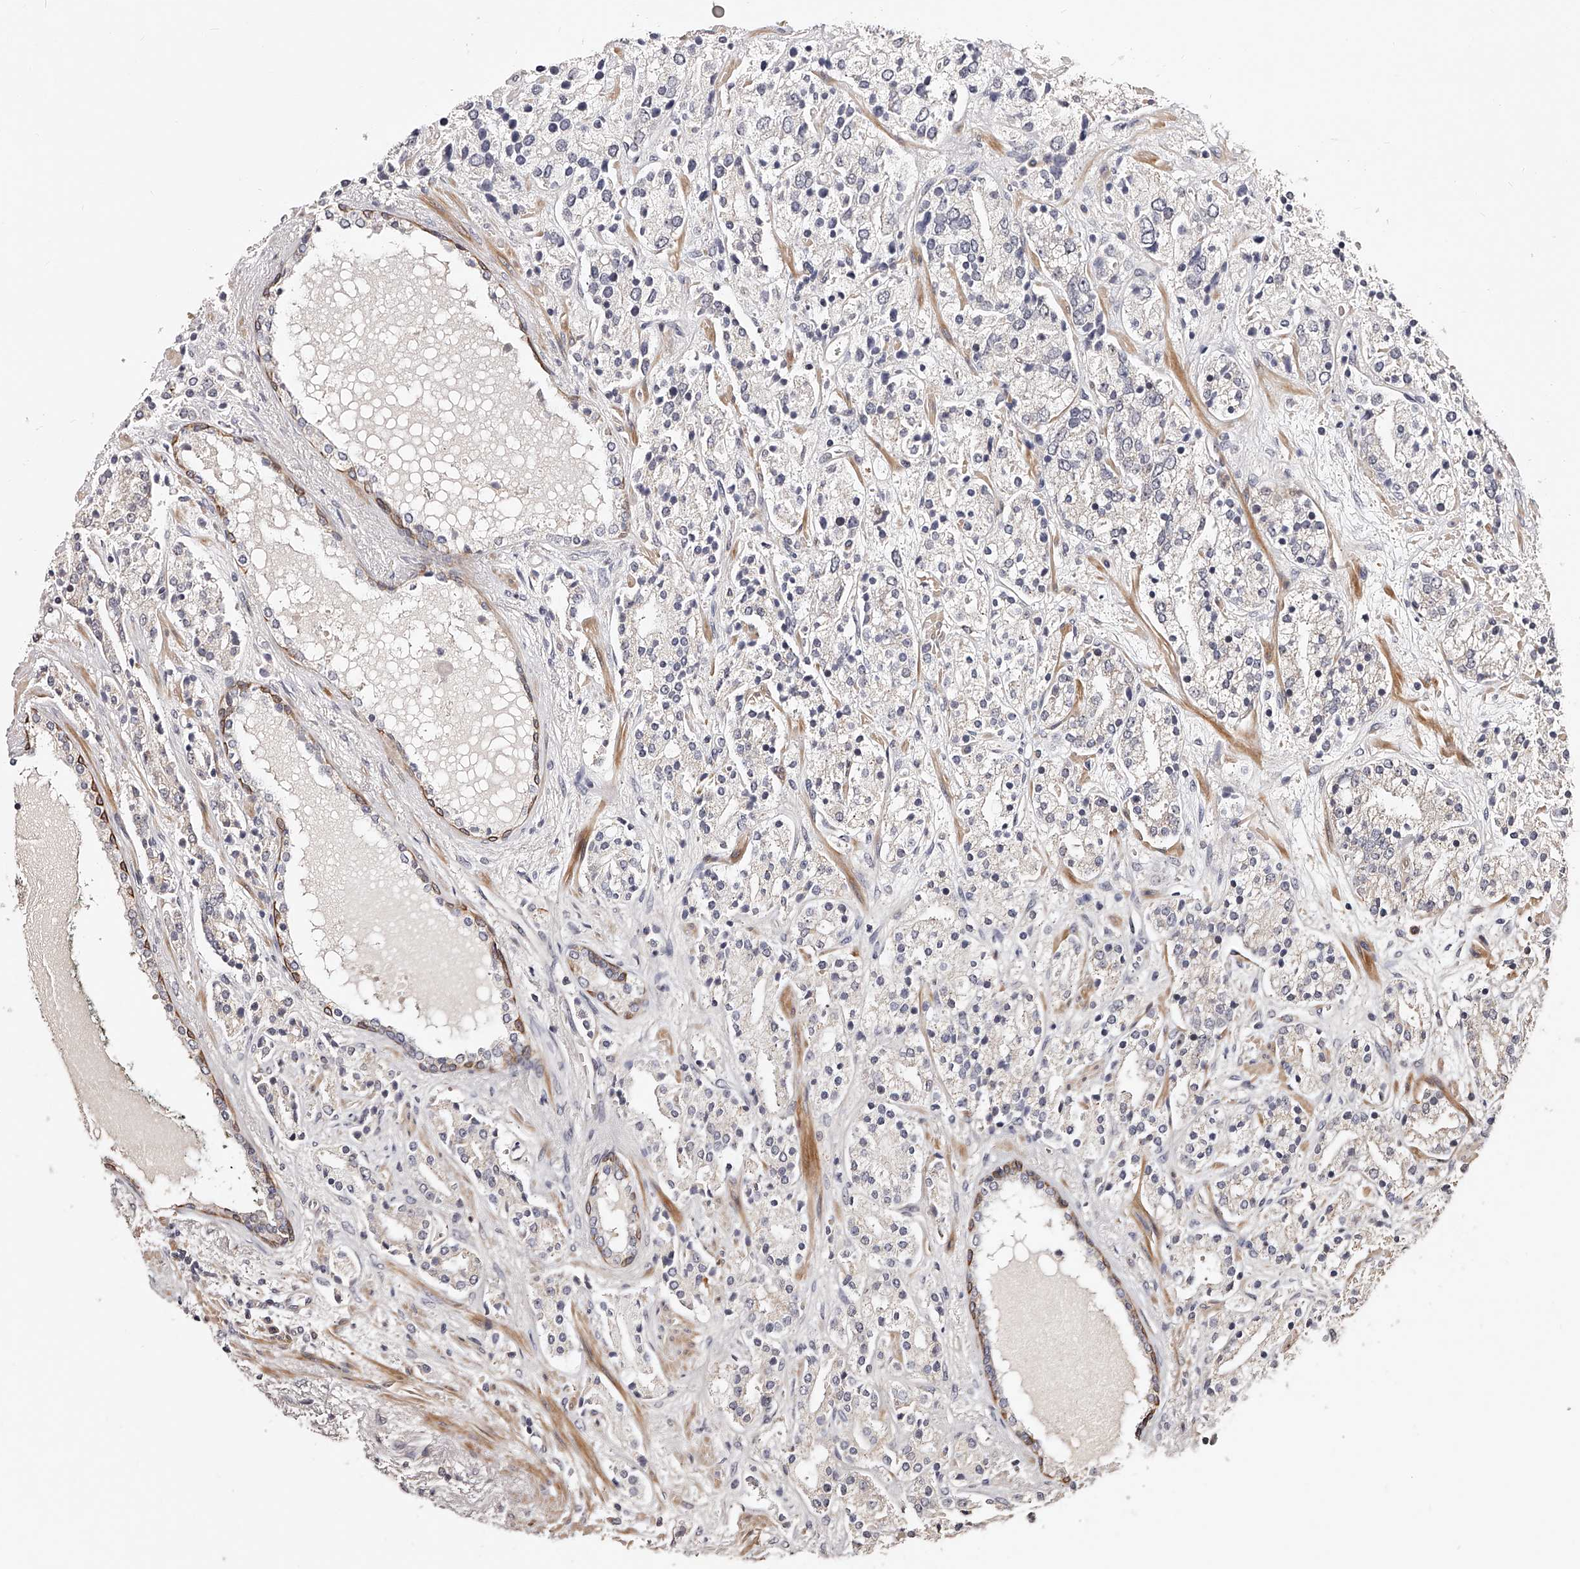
{"staining": {"intensity": "negative", "quantity": "none", "location": "none"}, "tissue": "prostate cancer", "cell_type": "Tumor cells", "image_type": "cancer", "snomed": [{"axis": "morphology", "description": "Adenocarcinoma, High grade"}, {"axis": "topography", "description": "Prostate"}], "caption": "Immunohistochemistry (IHC) photomicrograph of prostate cancer (adenocarcinoma (high-grade)) stained for a protein (brown), which displays no positivity in tumor cells.", "gene": "ZNF502", "patient": {"sex": "male", "age": 71}}